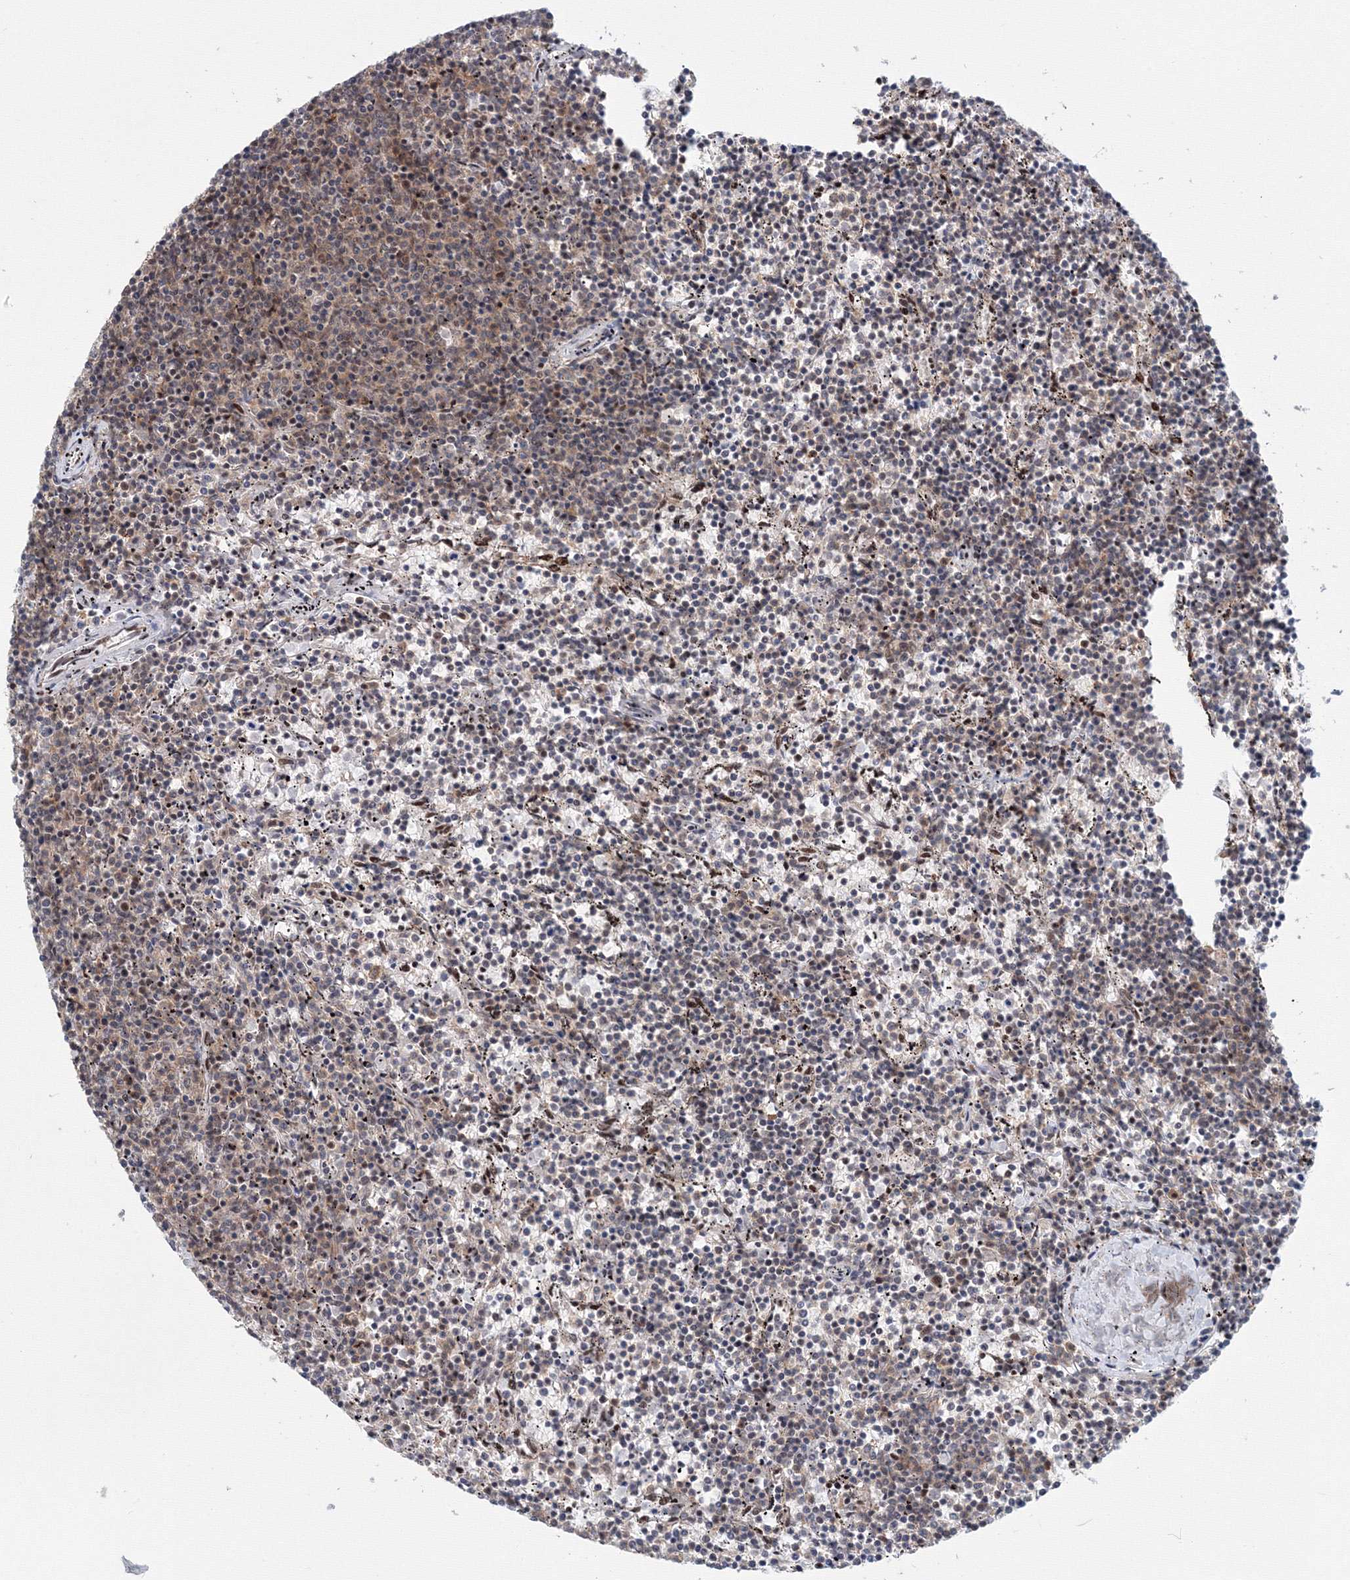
{"staining": {"intensity": "weak", "quantity": "25%-75%", "location": "cytoplasmic/membranous"}, "tissue": "lymphoma", "cell_type": "Tumor cells", "image_type": "cancer", "snomed": [{"axis": "morphology", "description": "Malignant lymphoma, non-Hodgkin's type, Low grade"}, {"axis": "topography", "description": "Spleen"}], "caption": "Immunohistochemical staining of human low-grade malignant lymphoma, non-Hodgkin's type shows weak cytoplasmic/membranous protein positivity in about 25%-75% of tumor cells. (Brightfield microscopy of DAB IHC at high magnification).", "gene": "SF3B6", "patient": {"sex": "female", "age": 50}}